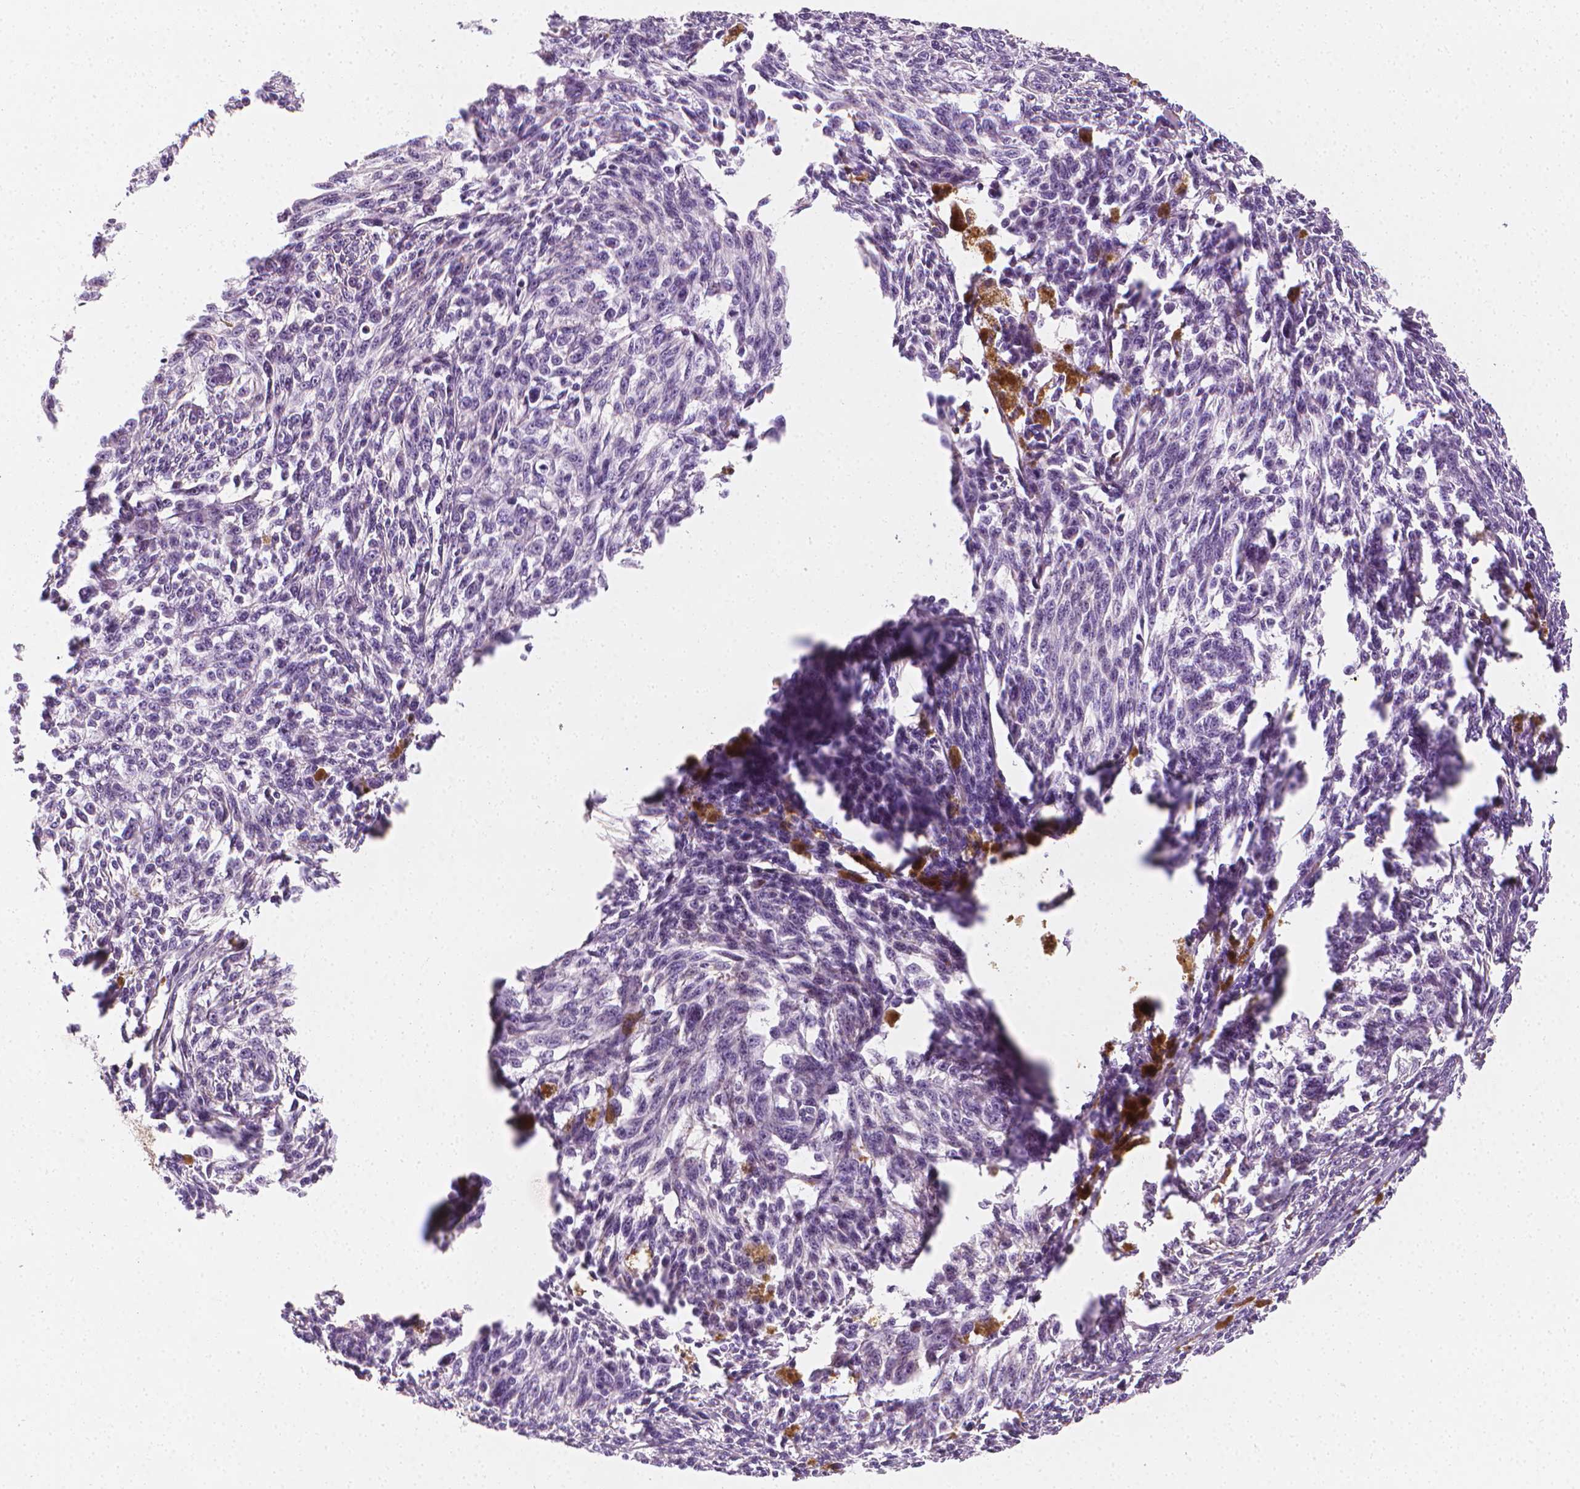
{"staining": {"intensity": "negative", "quantity": "none", "location": "none"}, "tissue": "melanoma", "cell_type": "Tumor cells", "image_type": "cancer", "snomed": [{"axis": "morphology", "description": "Malignant melanoma, NOS"}, {"axis": "topography", "description": "Skin"}], "caption": "There is no significant expression in tumor cells of malignant melanoma. Nuclei are stained in blue.", "gene": "DCAF8L1", "patient": {"sex": "female", "age": 34}}